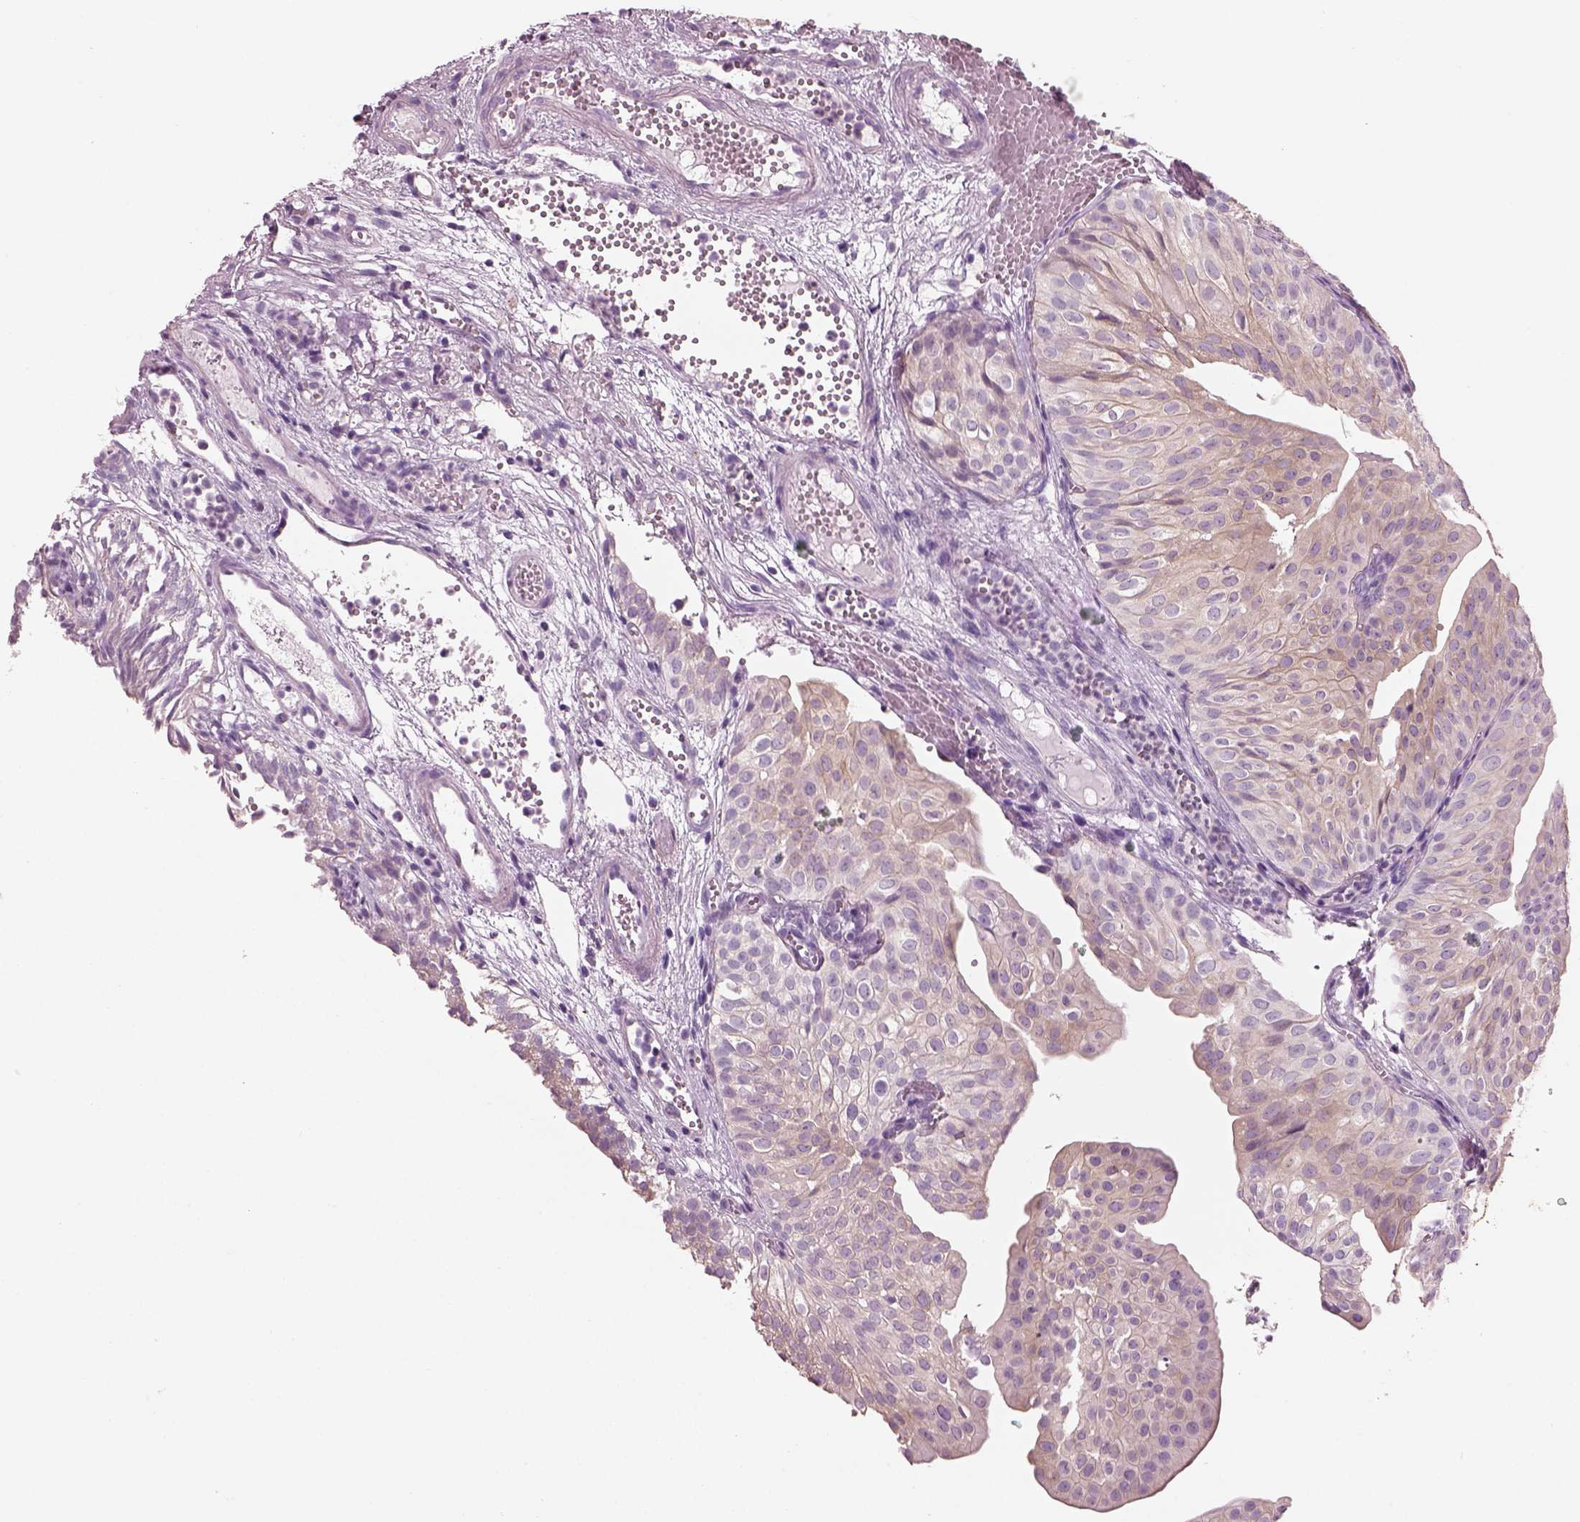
{"staining": {"intensity": "negative", "quantity": "none", "location": "none"}, "tissue": "urothelial cancer", "cell_type": "Tumor cells", "image_type": "cancer", "snomed": [{"axis": "morphology", "description": "Urothelial carcinoma, Low grade"}, {"axis": "topography", "description": "Urinary bladder"}], "caption": "IHC image of human low-grade urothelial carcinoma stained for a protein (brown), which displays no staining in tumor cells.", "gene": "SLC27A2", "patient": {"sex": "male", "age": 72}}